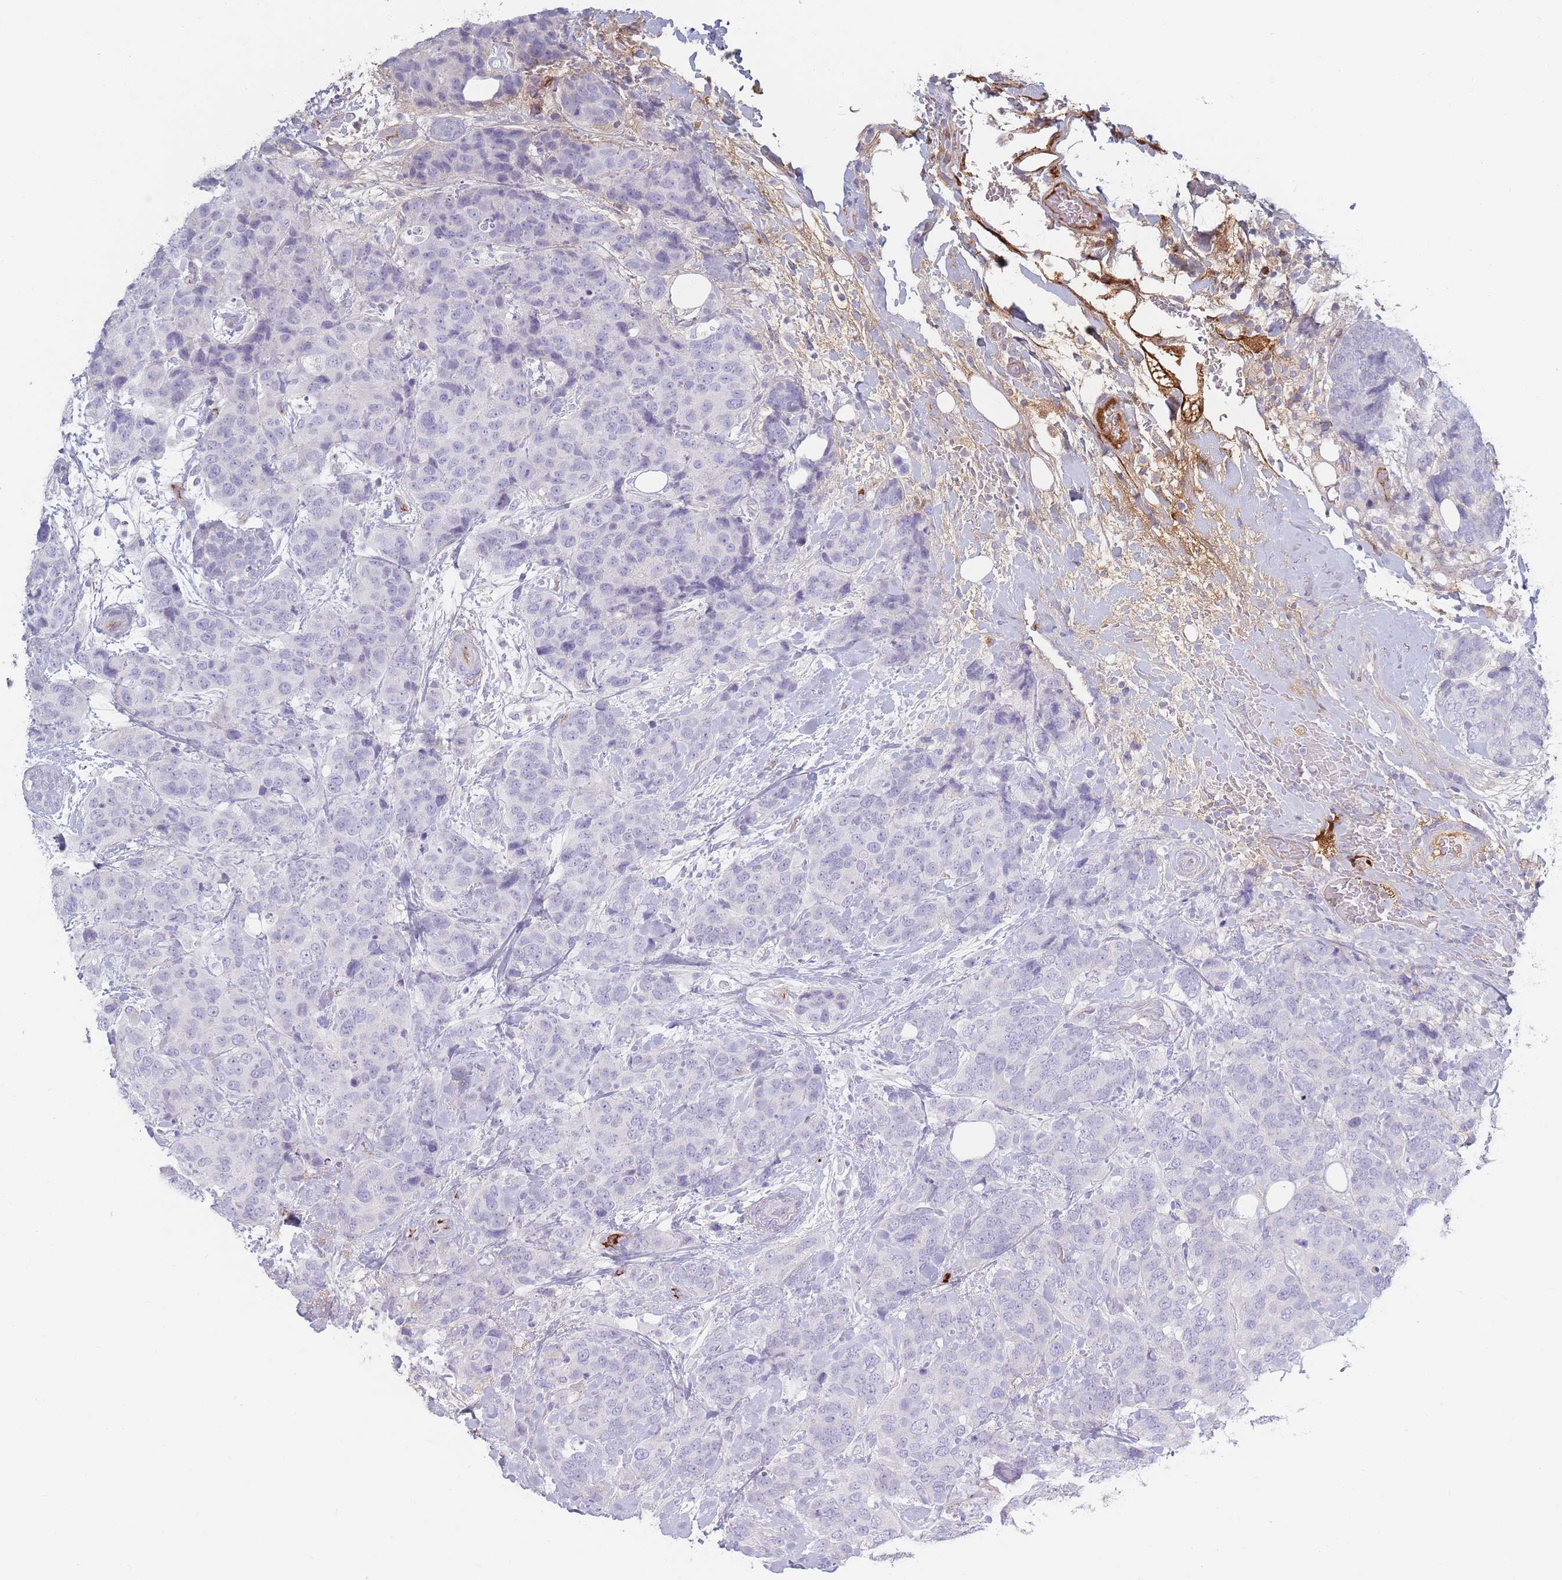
{"staining": {"intensity": "negative", "quantity": "none", "location": "none"}, "tissue": "breast cancer", "cell_type": "Tumor cells", "image_type": "cancer", "snomed": [{"axis": "morphology", "description": "Lobular carcinoma"}, {"axis": "topography", "description": "Breast"}], "caption": "This photomicrograph is of breast cancer stained with IHC to label a protein in brown with the nuclei are counter-stained blue. There is no staining in tumor cells. Nuclei are stained in blue.", "gene": "PRG4", "patient": {"sex": "female", "age": 59}}